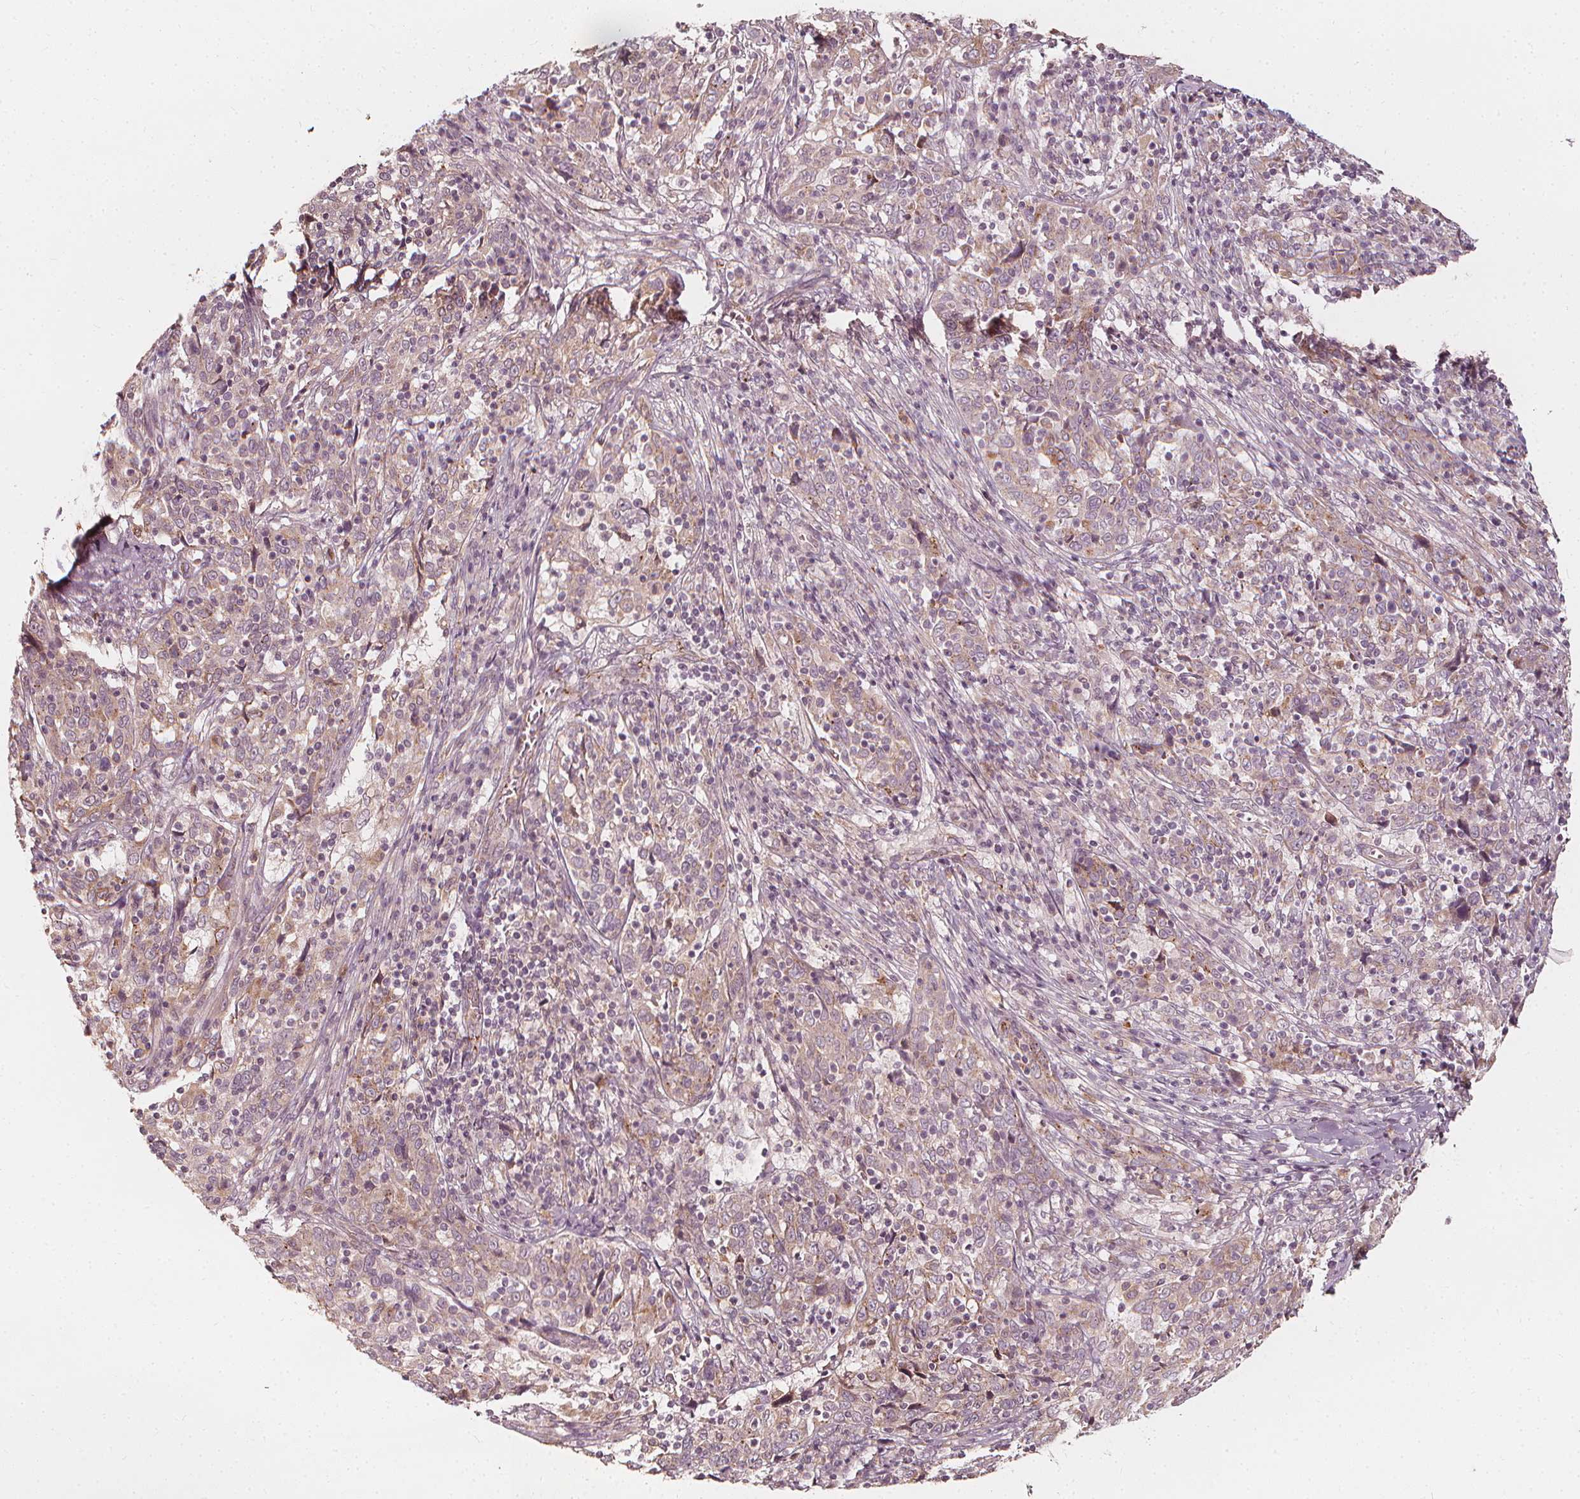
{"staining": {"intensity": "weak", "quantity": "<25%", "location": "cytoplasmic/membranous"}, "tissue": "cervical cancer", "cell_type": "Tumor cells", "image_type": "cancer", "snomed": [{"axis": "morphology", "description": "Squamous cell carcinoma, NOS"}, {"axis": "topography", "description": "Cervix"}], "caption": "A high-resolution image shows IHC staining of cervical cancer, which shows no significant positivity in tumor cells.", "gene": "NPC1L1", "patient": {"sex": "female", "age": 46}}